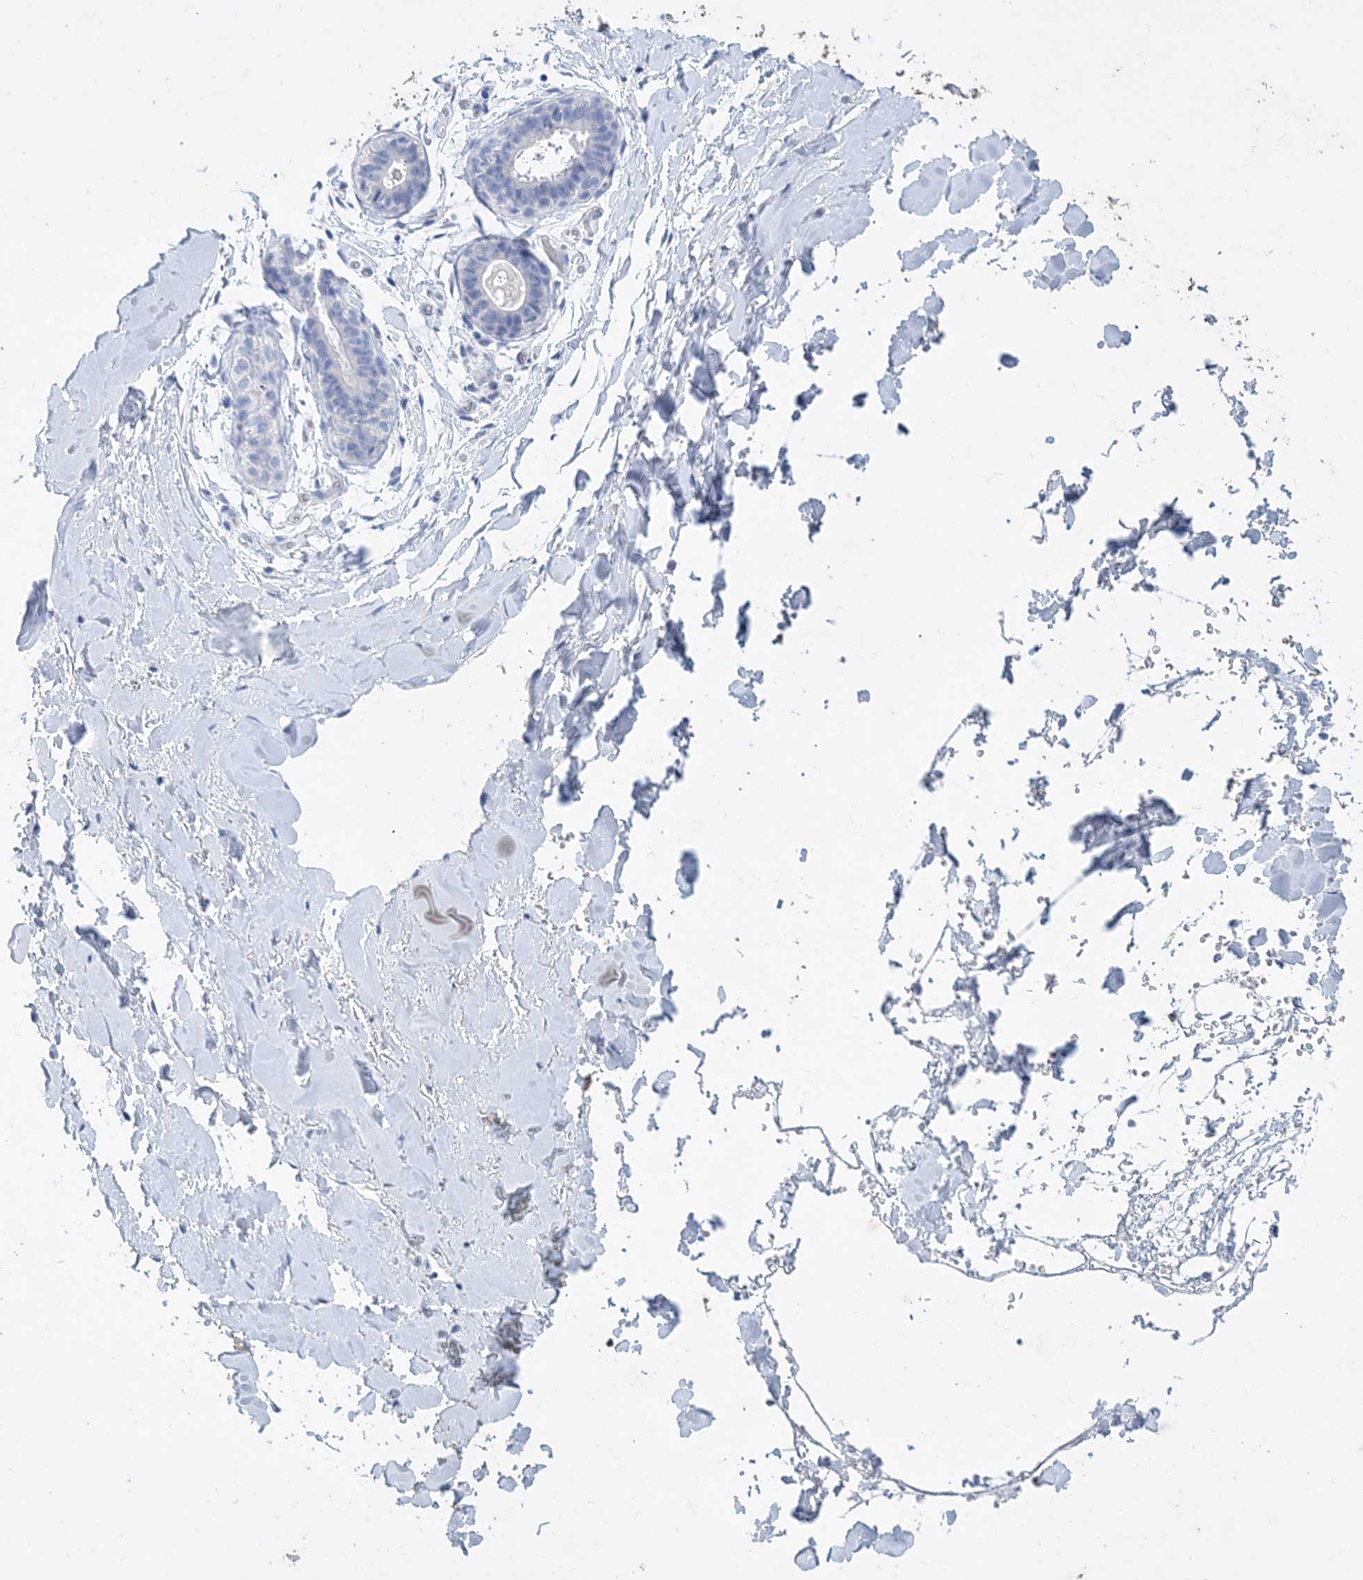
{"staining": {"intensity": "negative", "quantity": "none", "location": "none"}, "tissue": "adipose tissue", "cell_type": "Adipocytes", "image_type": "normal", "snomed": [{"axis": "morphology", "description": "Normal tissue, NOS"}, {"axis": "topography", "description": "Breast"}], "caption": "DAB immunohistochemical staining of unremarkable adipose tissue shows no significant positivity in adipocytes. (DAB immunohistochemistry with hematoxylin counter stain).", "gene": "COPS8", "patient": {"sex": "female", "age": 26}}